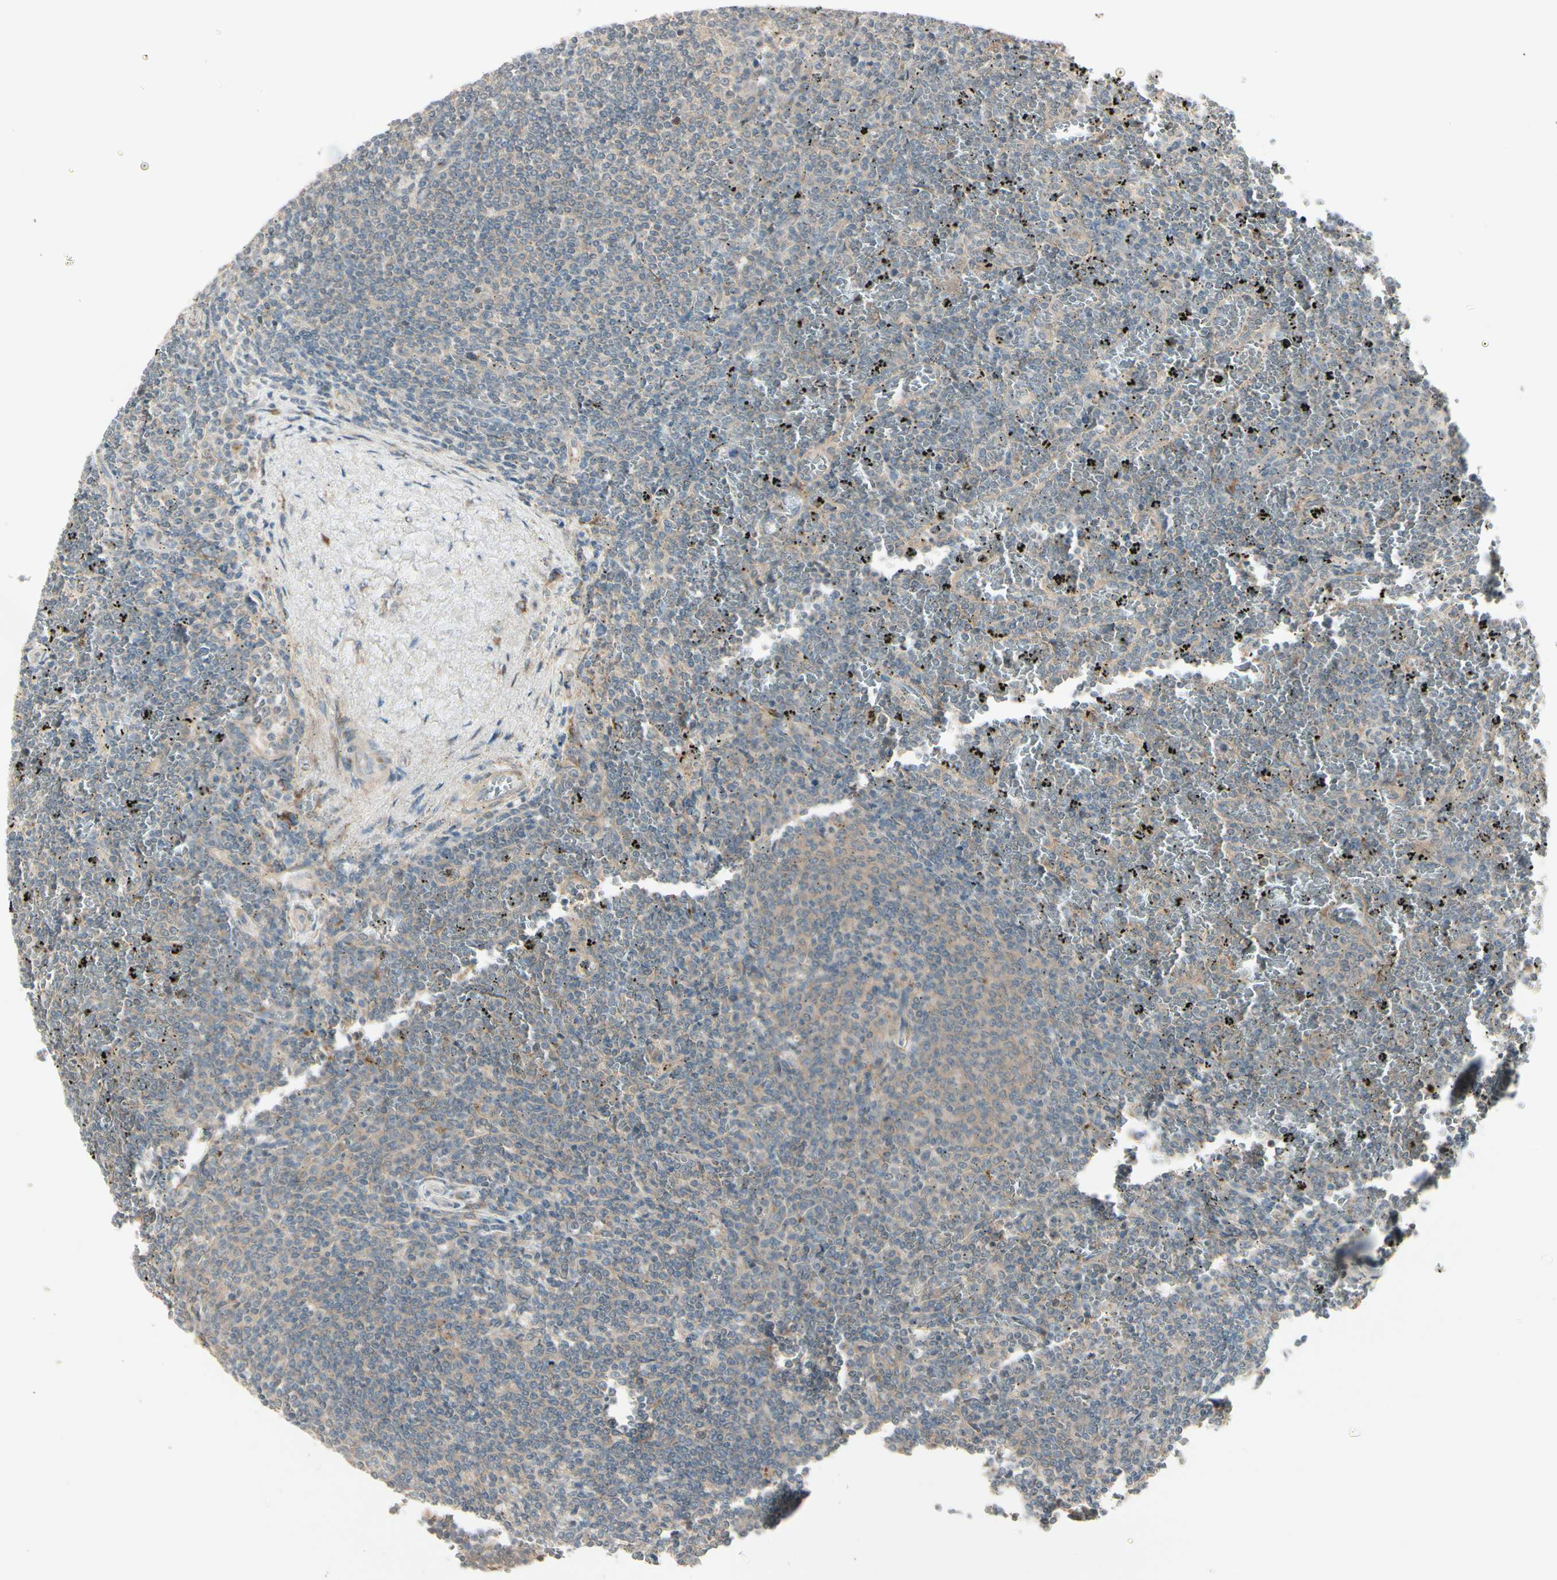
{"staining": {"intensity": "weak", "quantity": ">75%", "location": "cytoplasmic/membranous"}, "tissue": "lymphoma", "cell_type": "Tumor cells", "image_type": "cancer", "snomed": [{"axis": "morphology", "description": "Malignant lymphoma, non-Hodgkin's type, Low grade"}, {"axis": "topography", "description": "Spleen"}], "caption": "Tumor cells demonstrate weak cytoplasmic/membranous expression in approximately >75% of cells in lymphoma.", "gene": "FHDC1", "patient": {"sex": "female", "age": 77}}